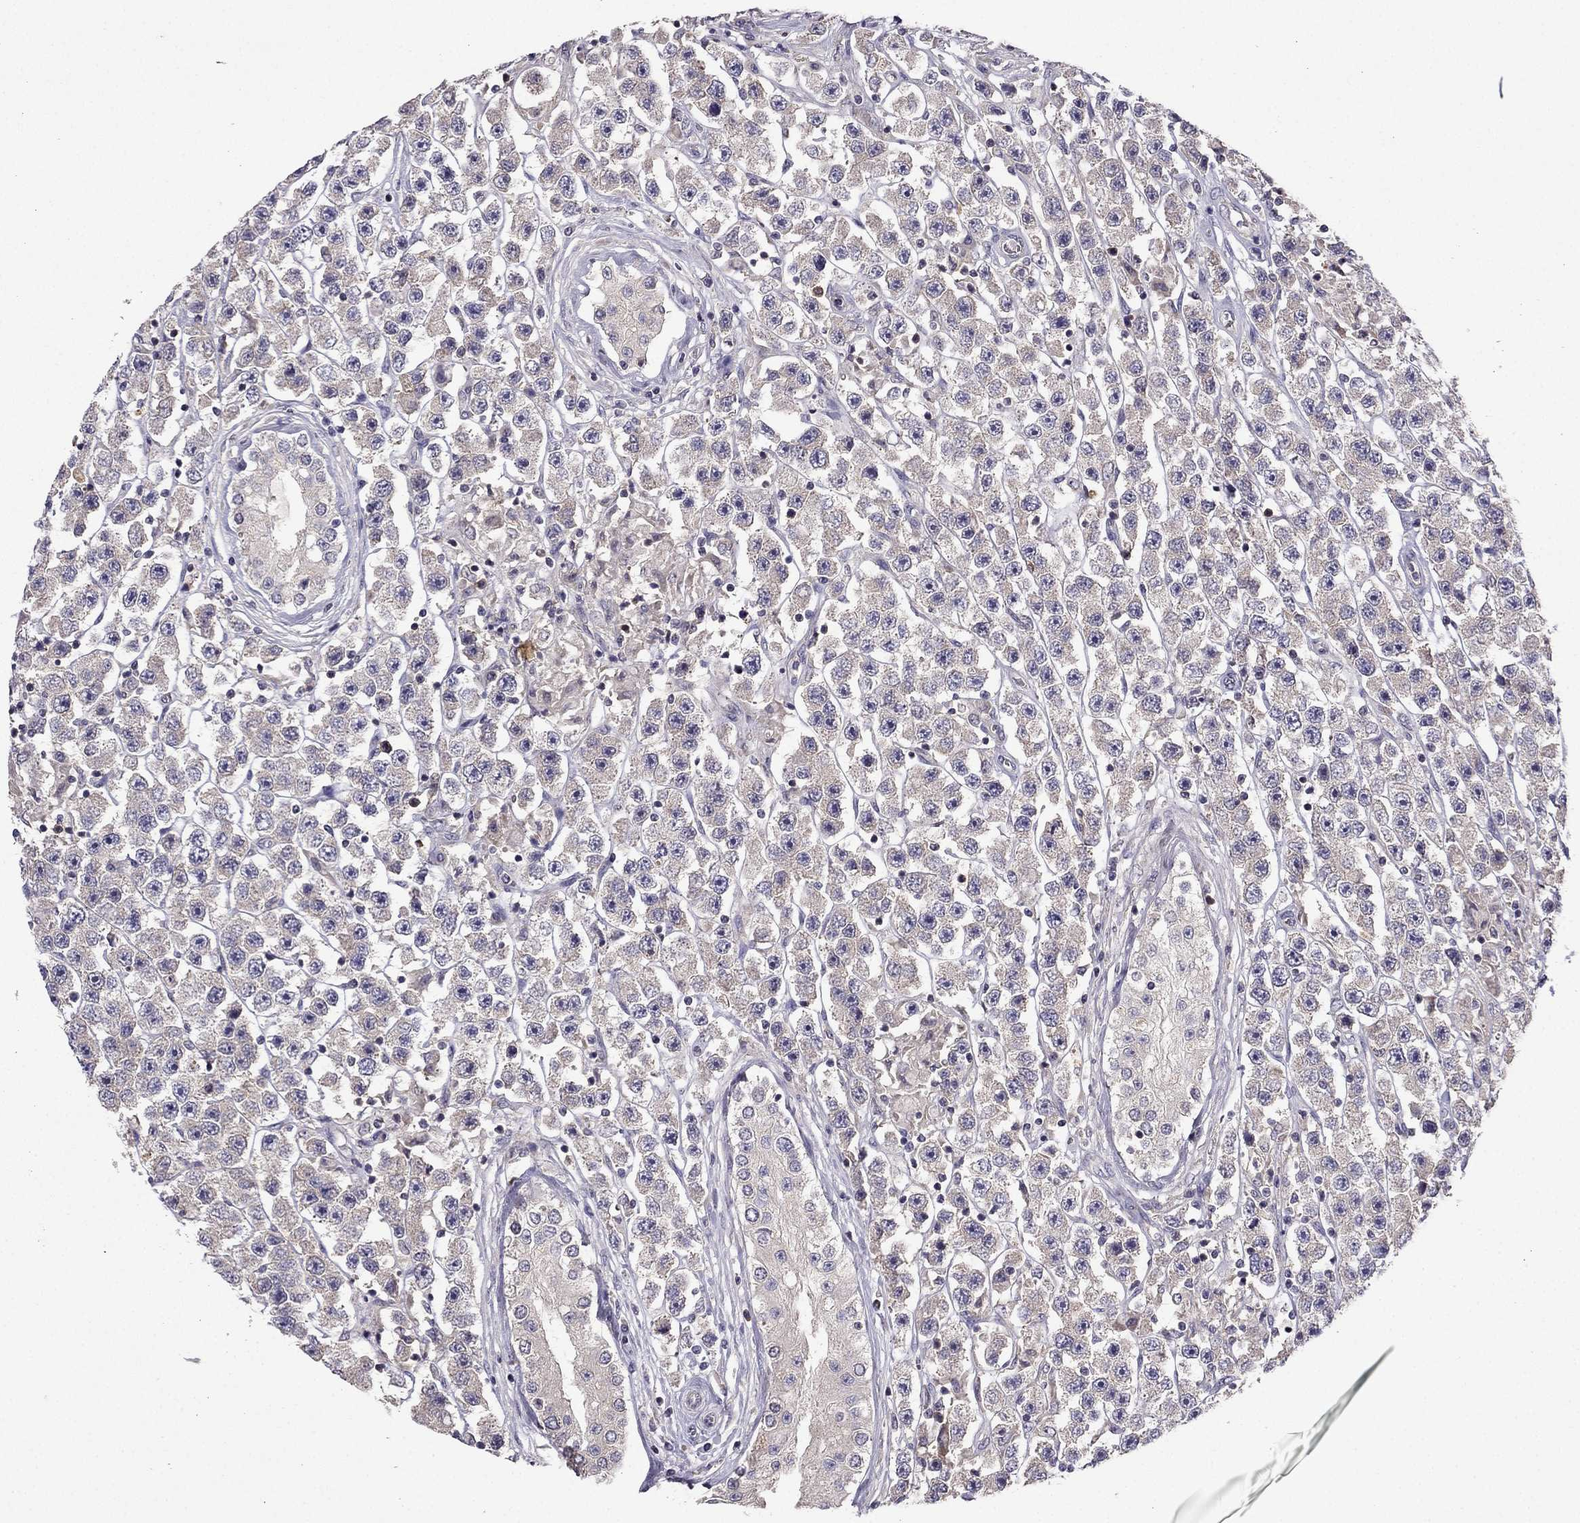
{"staining": {"intensity": "negative", "quantity": "none", "location": "none"}, "tissue": "testis cancer", "cell_type": "Tumor cells", "image_type": "cancer", "snomed": [{"axis": "morphology", "description": "Seminoma, NOS"}, {"axis": "topography", "description": "Testis"}], "caption": "High power microscopy histopathology image of an IHC micrograph of seminoma (testis), revealing no significant expression in tumor cells. Brightfield microscopy of IHC stained with DAB (brown) and hematoxylin (blue), captured at high magnification.", "gene": "STXBP5", "patient": {"sex": "male", "age": 45}}